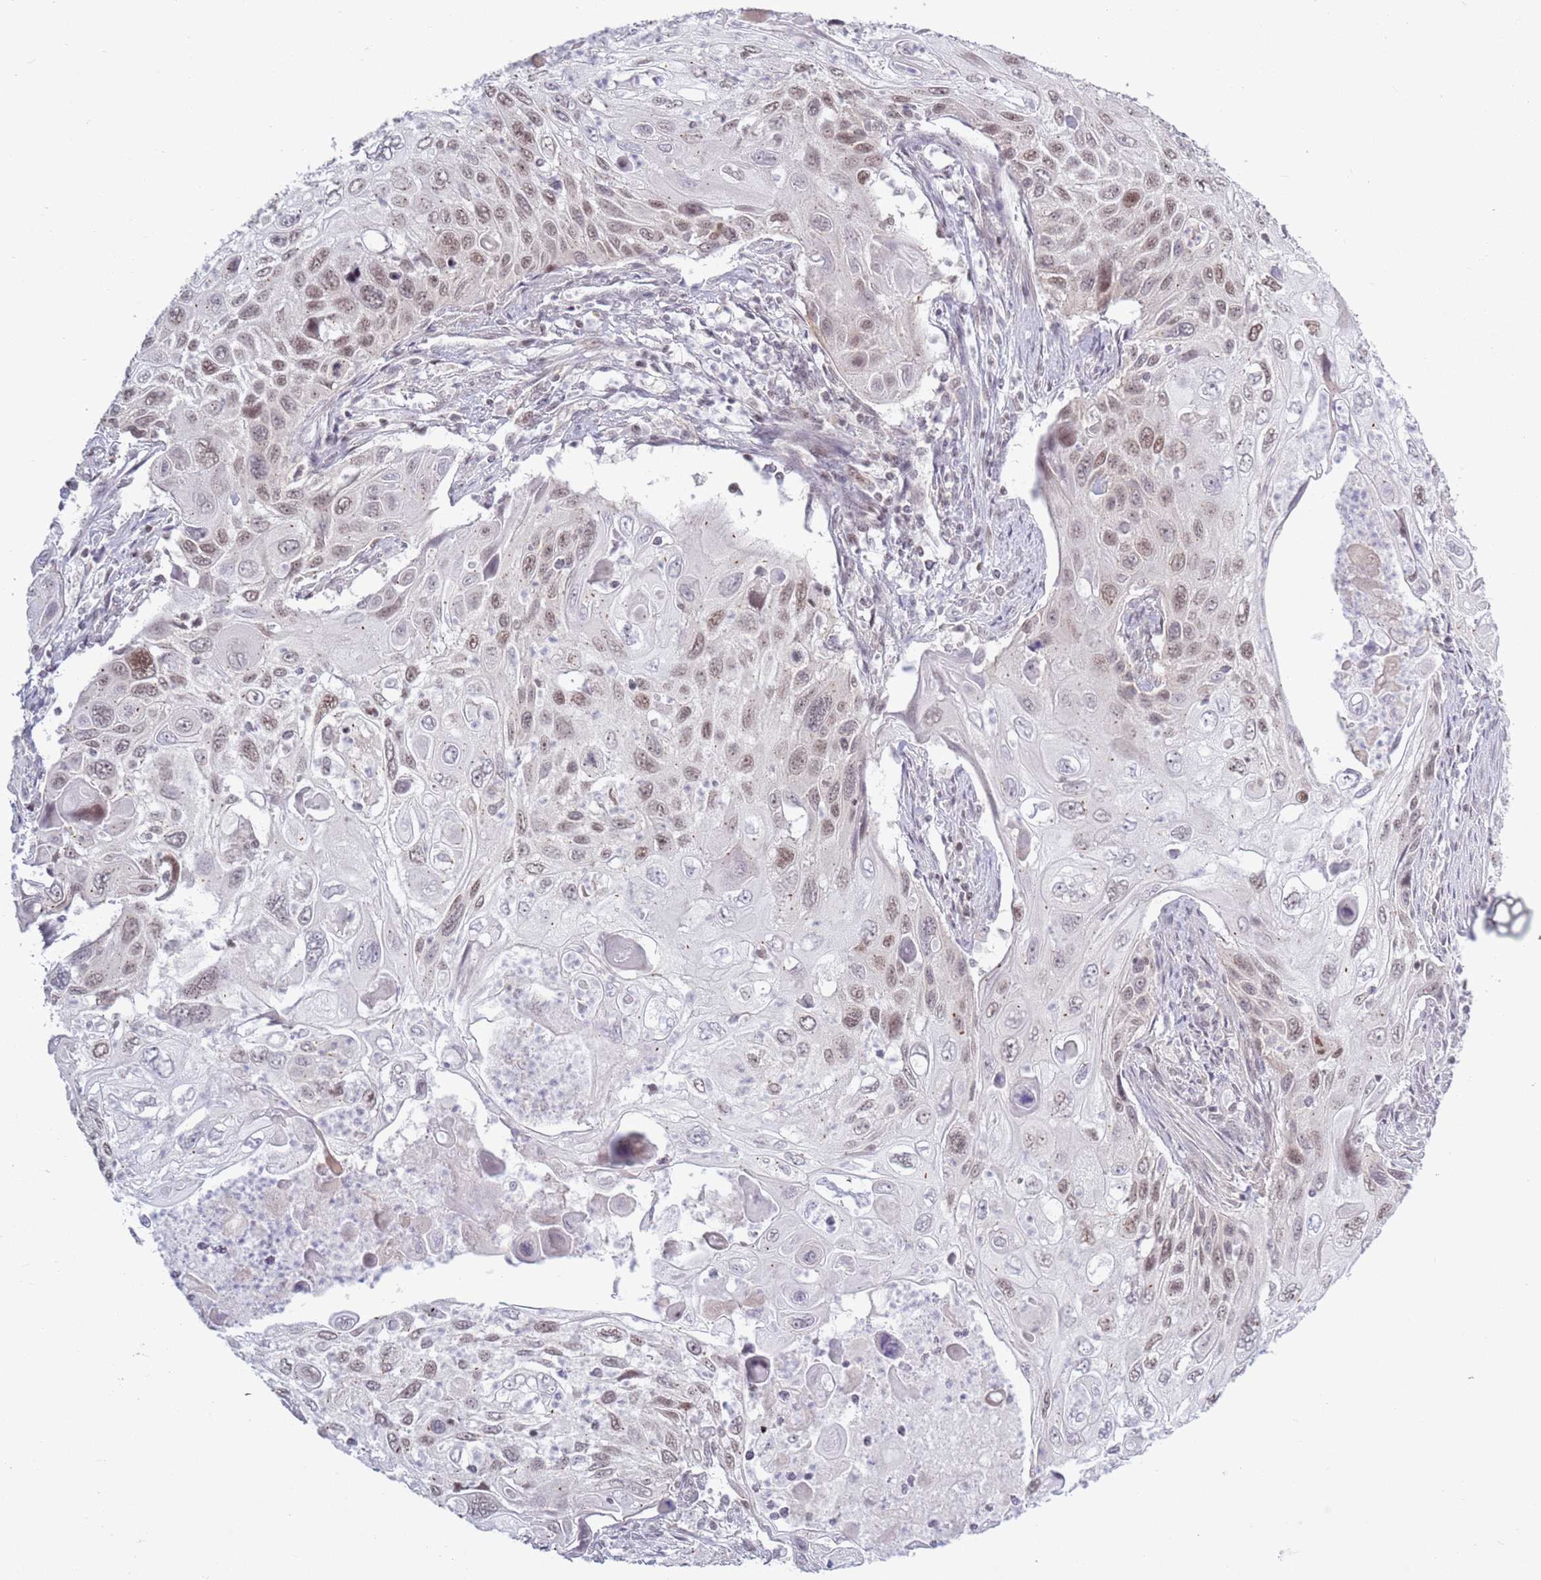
{"staining": {"intensity": "moderate", "quantity": "25%-75%", "location": "nuclear"}, "tissue": "cervical cancer", "cell_type": "Tumor cells", "image_type": "cancer", "snomed": [{"axis": "morphology", "description": "Squamous cell carcinoma, NOS"}, {"axis": "topography", "description": "Cervix"}], "caption": "Brown immunohistochemical staining in cervical squamous cell carcinoma shows moderate nuclear staining in approximately 25%-75% of tumor cells.", "gene": "MRPL34", "patient": {"sex": "female", "age": 70}}